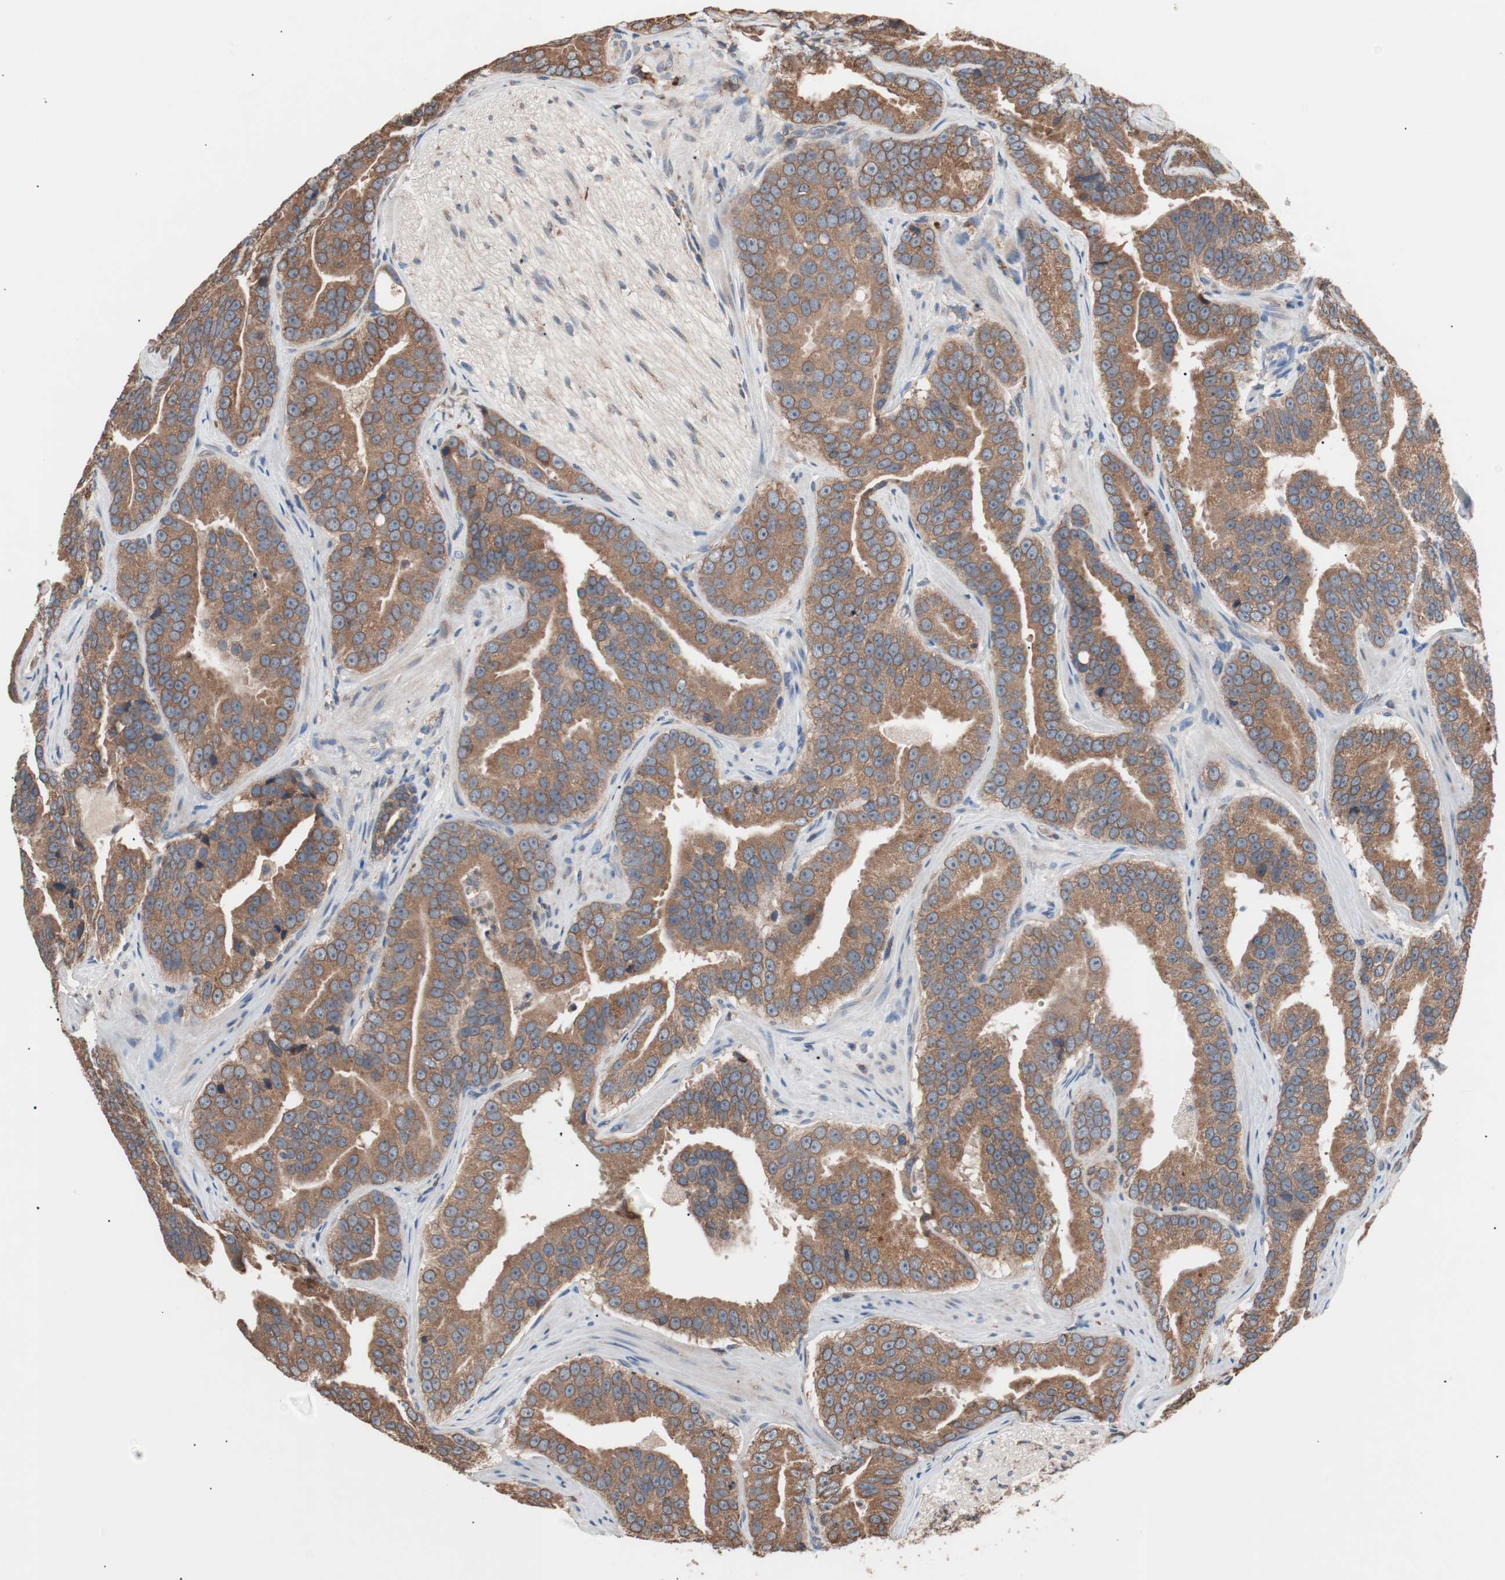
{"staining": {"intensity": "moderate", "quantity": ">75%", "location": "cytoplasmic/membranous"}, "tissue": "prostate cancer", "cell_type": "Tumor cells", "image_type": "cancer", "snomed": [{"axis": "morphology", "description": "Adenocarcinoma, Low grade"}, {"axis": "topography", "description": "Prostate"}], "caption": "A high-resolution image shows immunohistochemistry staining of prostate cancer (adenocarcinoma (low-grade)), which shows moderate cytoplasmic/membranous expression in about >75% of tumor cells.", "gene": "GLYCTK", "patient": {"sex": "male", "age": 59}}